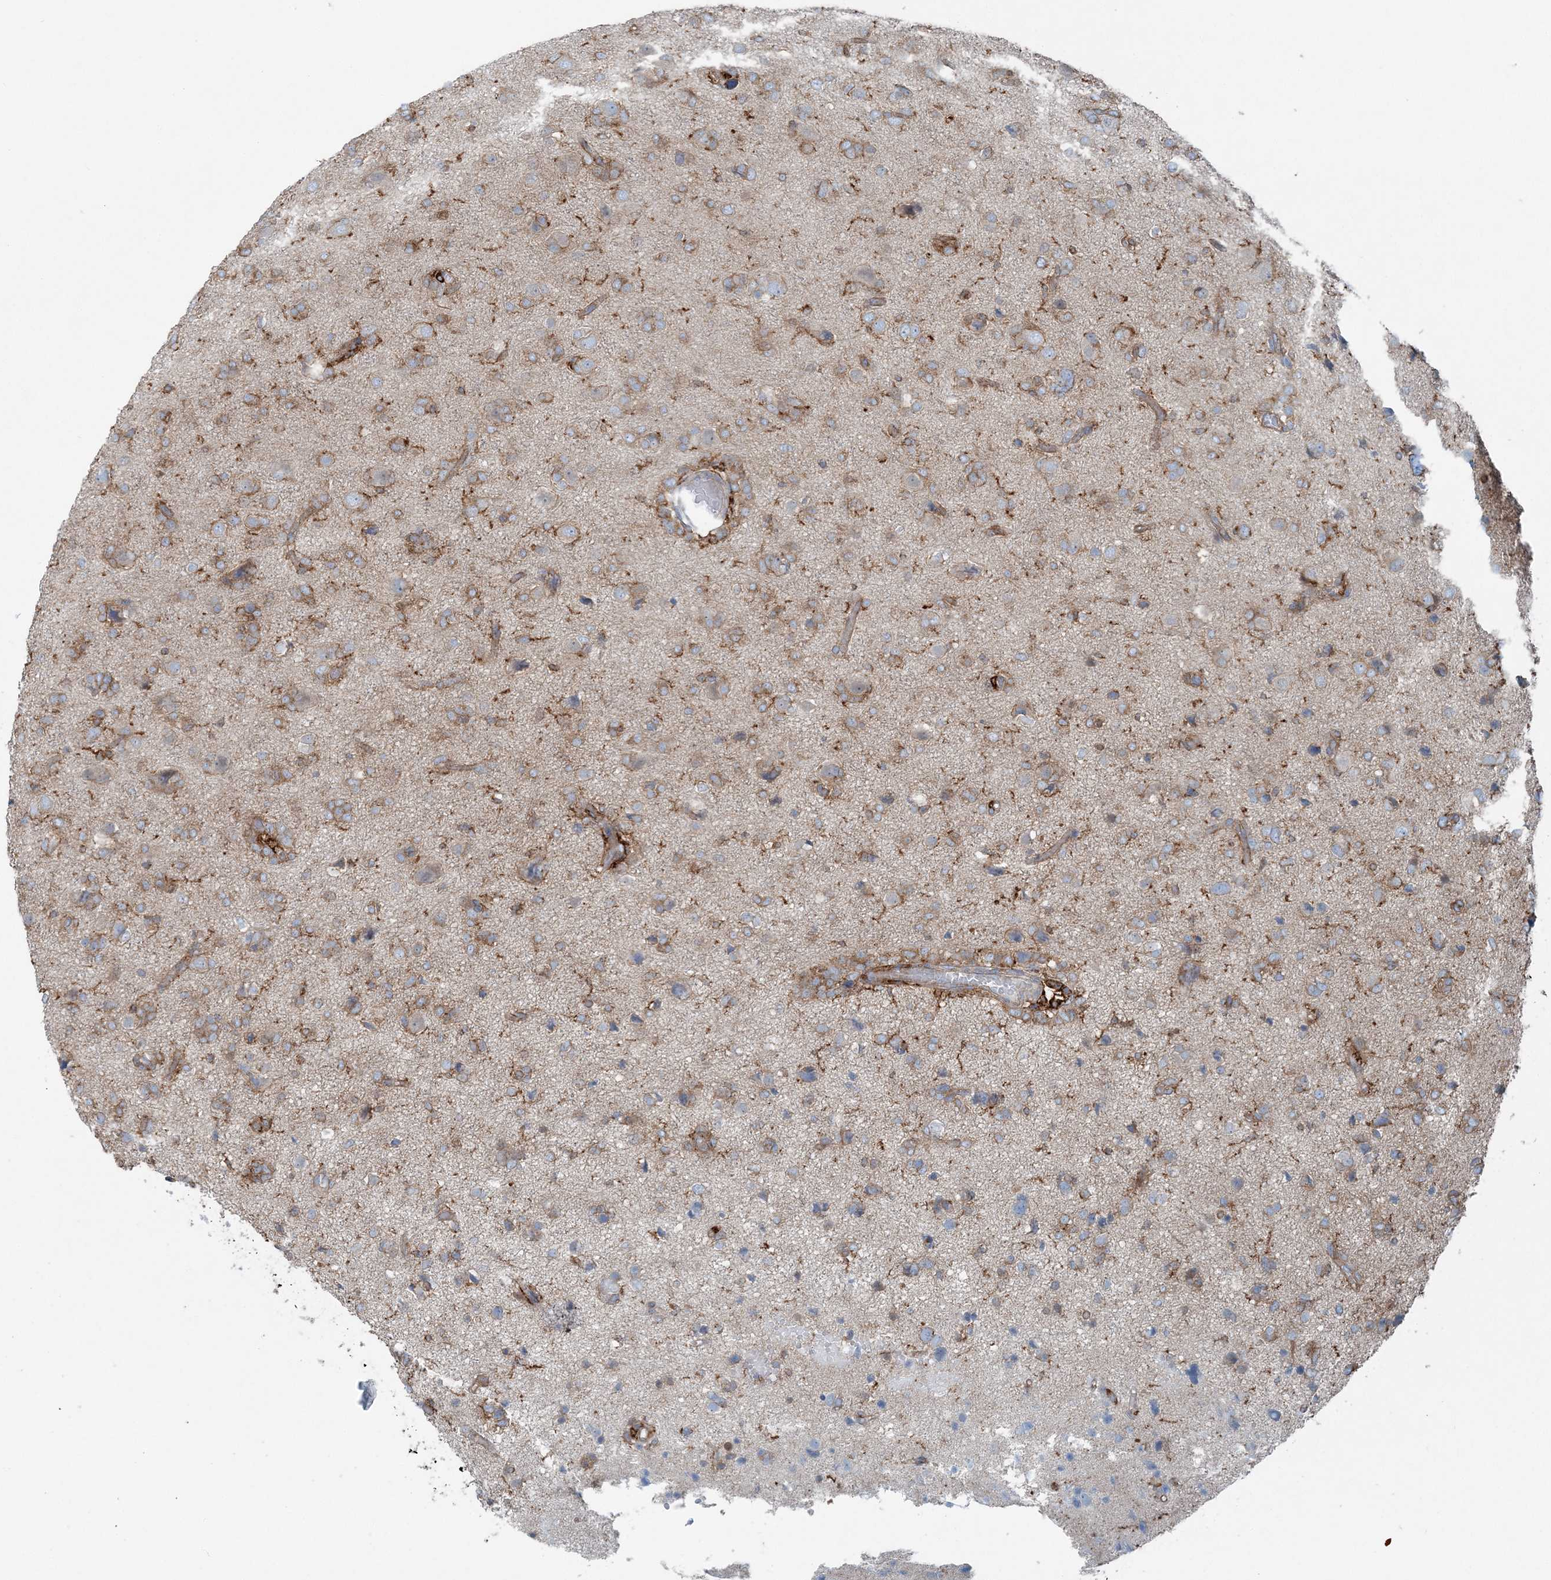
{"staining": {"intensity": "moderate", "quantity": ">75%", "location": "cytoplasmic/membranous"}, "tissue": "glioma", "cell_type": "Tumor cells", "image_type": "cancer", "snomed": [{"axis": "morphology", "description": "Glioma, malignant, High grade"}, {"axis": "topography", "description": "Brain"}], "caption": "DAB immunohistochemical staining of human malignant high-grade glioma demonstrates moderate cytoplasmic/membranous protein staining in approximately >75% of tumor cells.", "gene": "SNX2", "patient": {"sex": "female", "age": 59}}